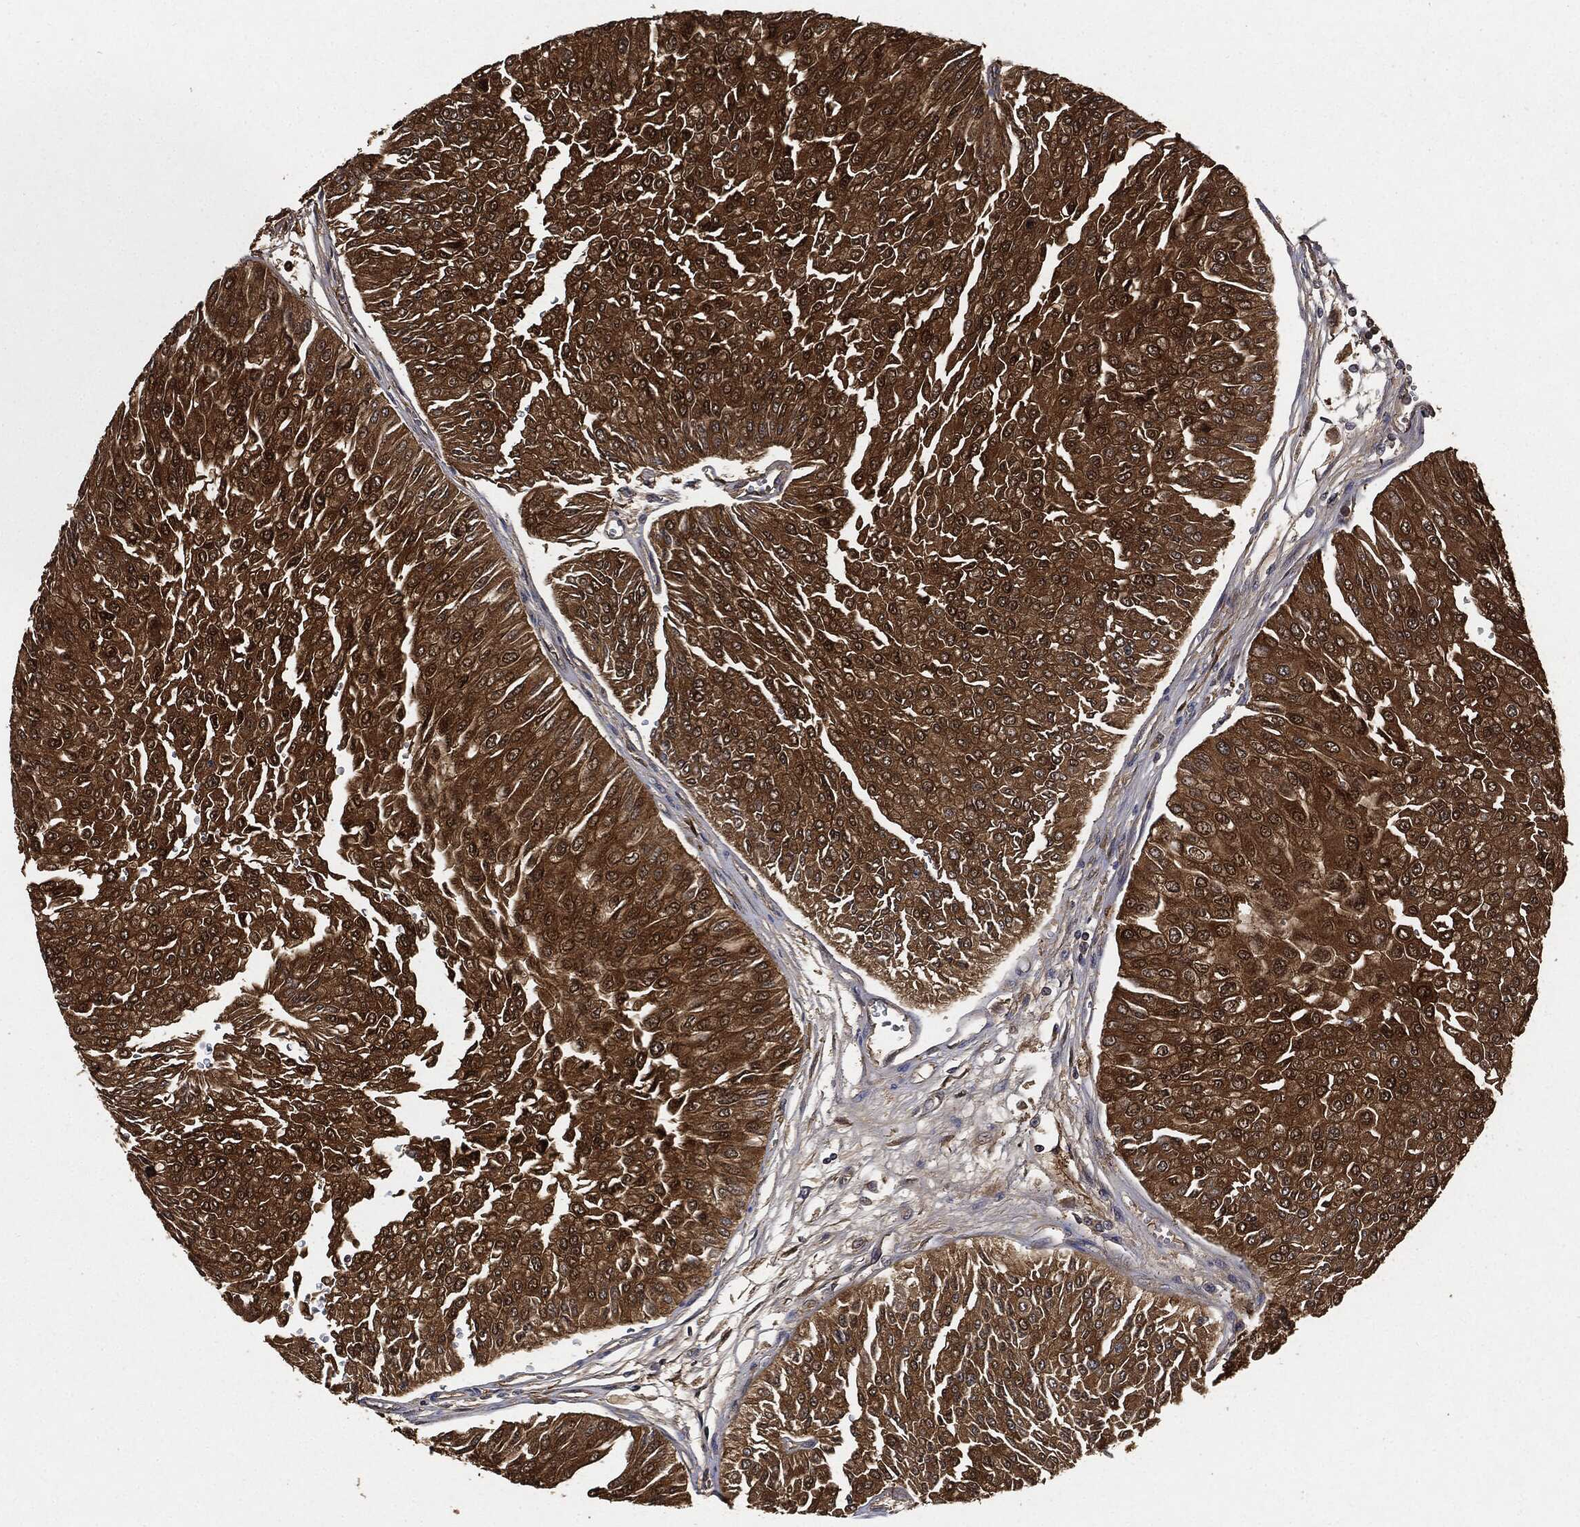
{"staining": {"intensity": "strong", "quantity": ">75%", "location": "cytoplasmic/membranous"}, "tissue": "urothelial cancer", "cell_type": "Tumor cells", "image_type": "cancer", "snomed": [{"axis": "morphology", "description": "Urothelial carcinoma, Low grade"}, {"axis": "topography", "description": "Urinary bladder"}], "caption": "Approximately >75% of tumor cells in low-grade urothelial carcinoma reveal strong cytoplasmic/membranous protein positivity as visualized by brown immunohistochemical staining.", "gene": "BRAF", "patient": {"sex": "male", "age": 67}}